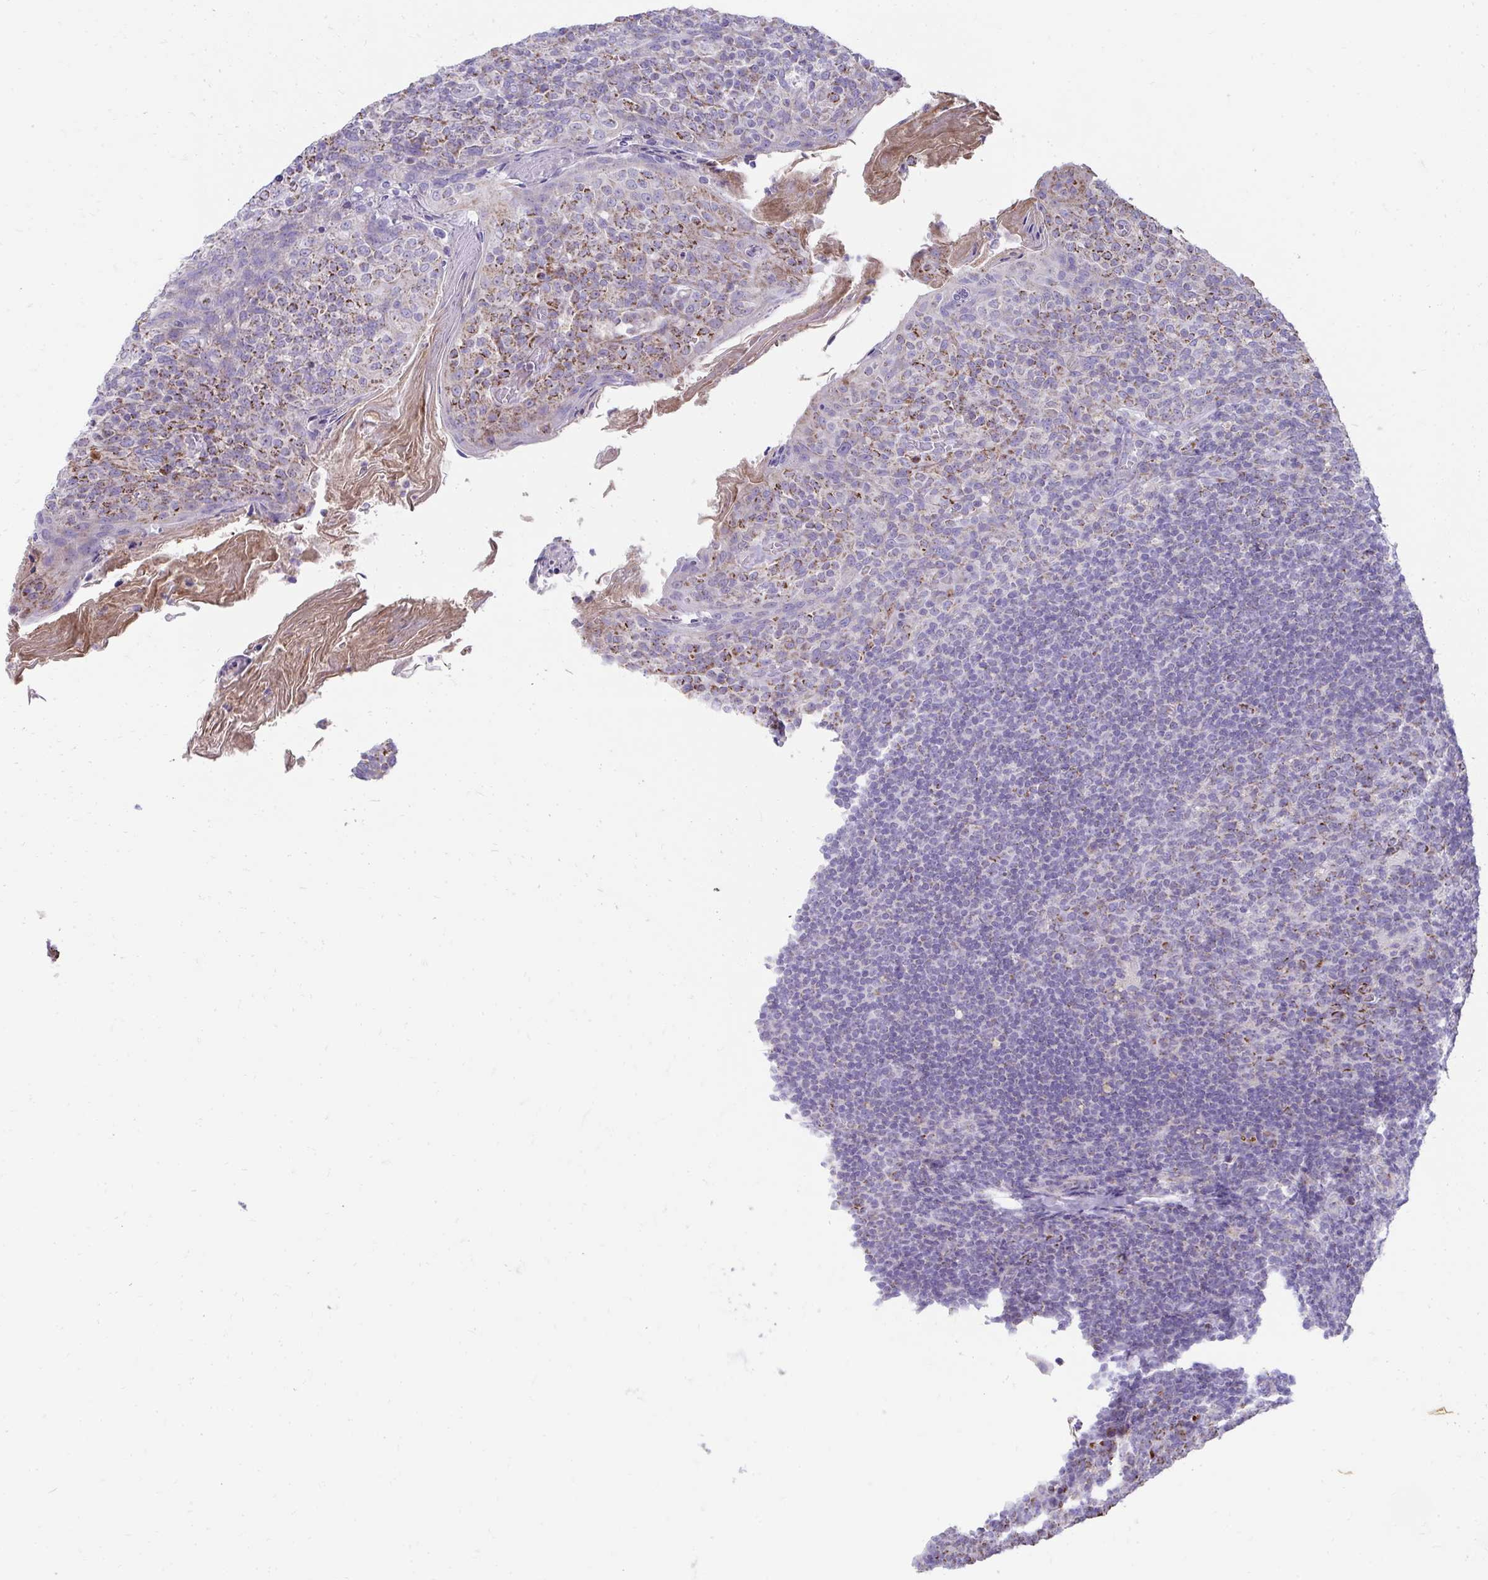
{"staining": {"intensity": "moderate", "quantity": "25%-75%", "location": "cytoplasmic/membranous"}, "tissue": "tonsil", "cell_type": "Germinal center cells", "image_type": "normal", "snomed": [{"axis": "morphology", "description": "Normal tissue, NOS"}, {"axis": "topography", "description": "Tonsil"}], "caption": "Benign tonsil was stained to show a protein in brown. There is medium levels of moderate cytoplasmic/membranous staining in approximately 25%-75% of germinal center cells. The protein is stained brown, and the nuclei are stained in blue (DAB (3,3'-diaminobenzidine) IHC with brightfield microscopy, high magnification).", "gene": "PRRG3", "patient": {"sex": "female", "age": 10}}